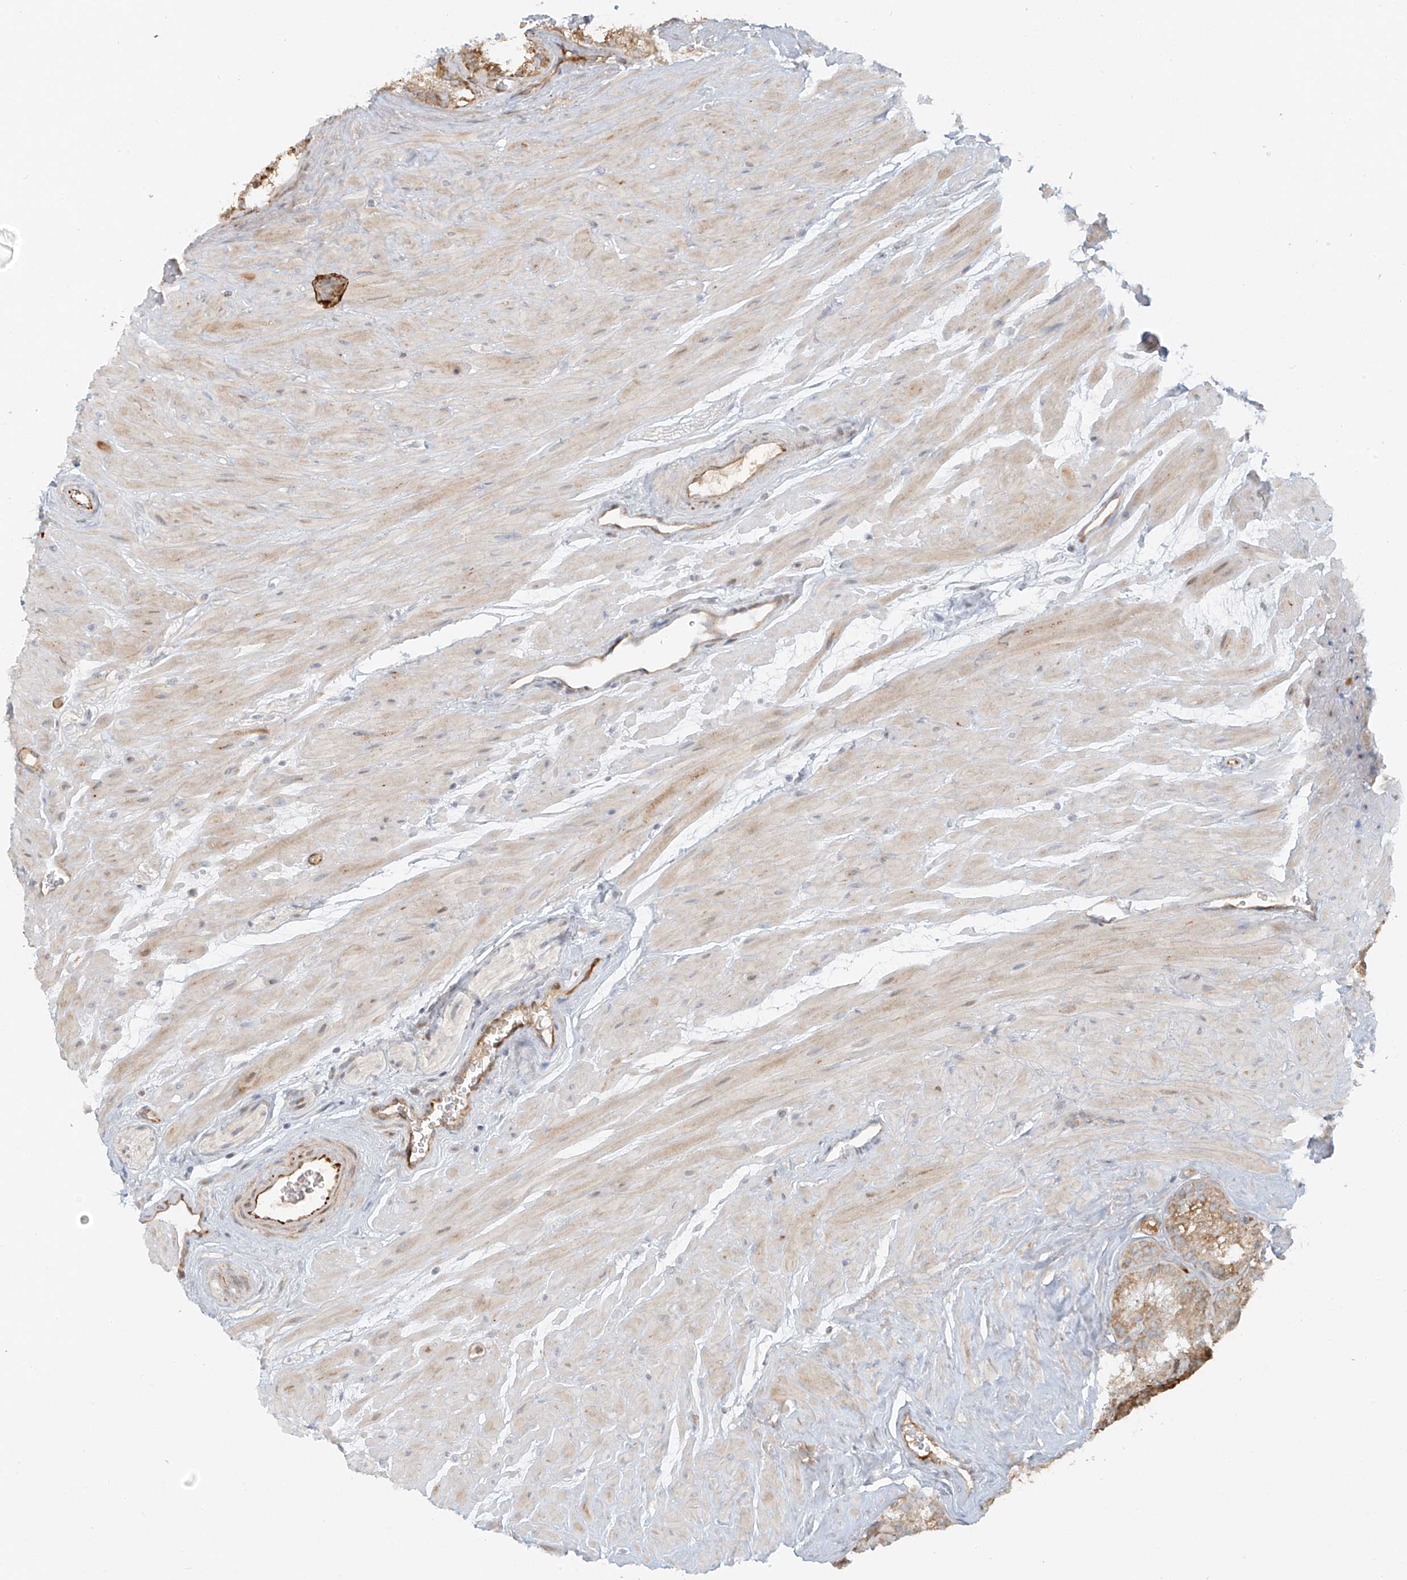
{"staining": {"intensity": "strong", "quantity": ">75%", "location": "cytoplasmic/membranous"}, "tissue": "seminal vesicle", "cell_type": "Glandular cells", "image_type": "normal", "snomed": [{"axis": "morphology", "description": "Normal tissue, NOS"}, {"axis": "topography", "description": "Prostate"}, {"axis": "topography", "description": "Seminal veicle"}], "caption": "Human seminal vesicle stained for a protein (brown) shows strong cytoplasmic/membranous positive expression in about >75% of glandular cells.", "gene": "MIPEP", "patient": {"sex": "male", "age": 59}}